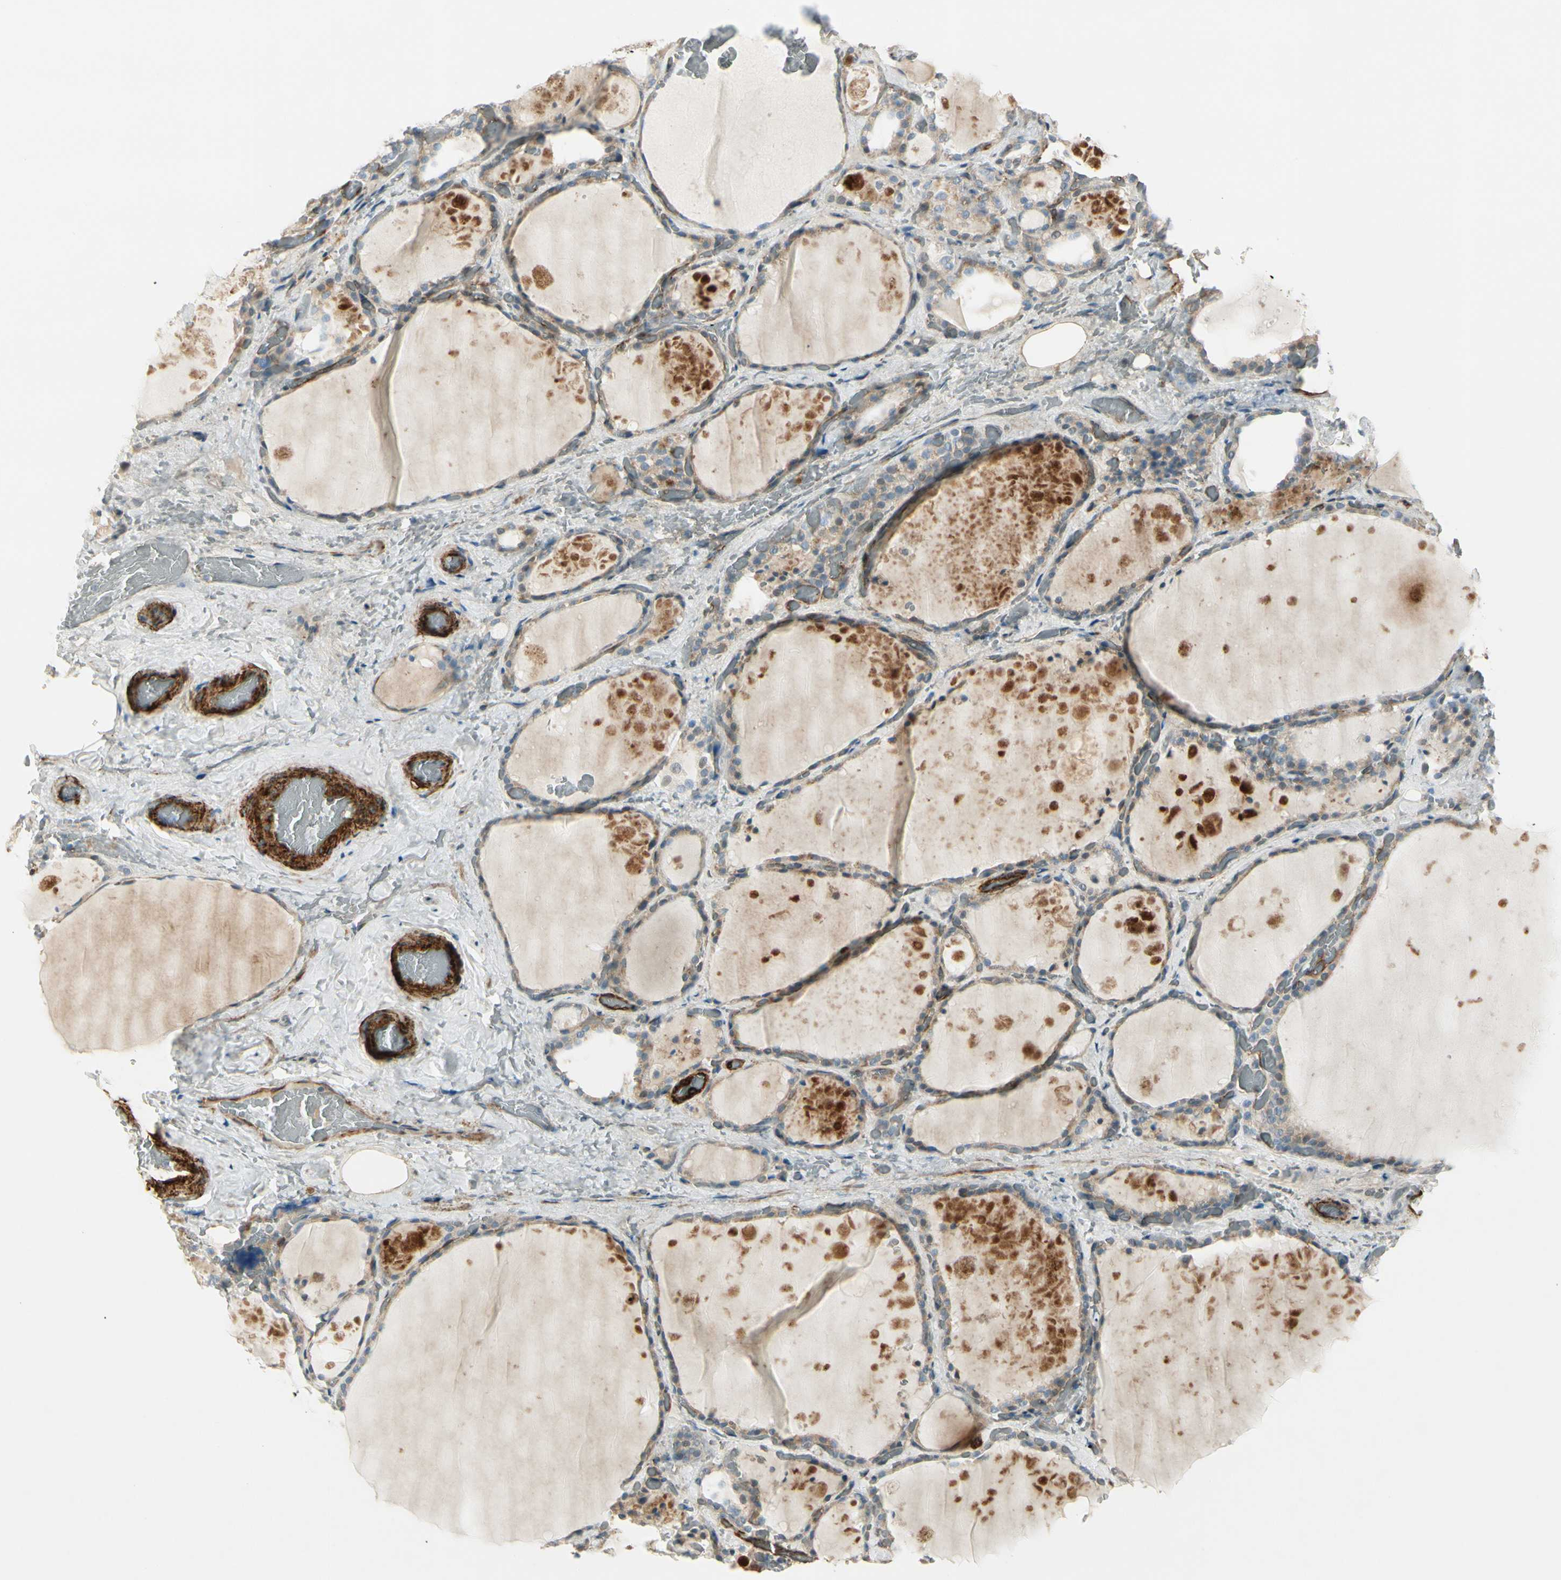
{"staining": {"intensity": "weak", "quantity": "<25%", "location": "cytoplasmic/membranous"}, "tissue": "thyroid gland", "cell_type": "Glandular cells", "image_type": "normal", "snomed": [{"axis": "morphology", "description": "Normal tissue, NOS"}, {"axis": "topography", "description": "Thyroid gland"}], "caption": "A photomicrograph of thyroid gland stained for a protein shows no brown staining in glandular cells. (Immunohistochemistry (ihc), brightfield microscopy, high magnification).", "gene": "MCAM", "patient": {"sex": "male", "age": 61}}